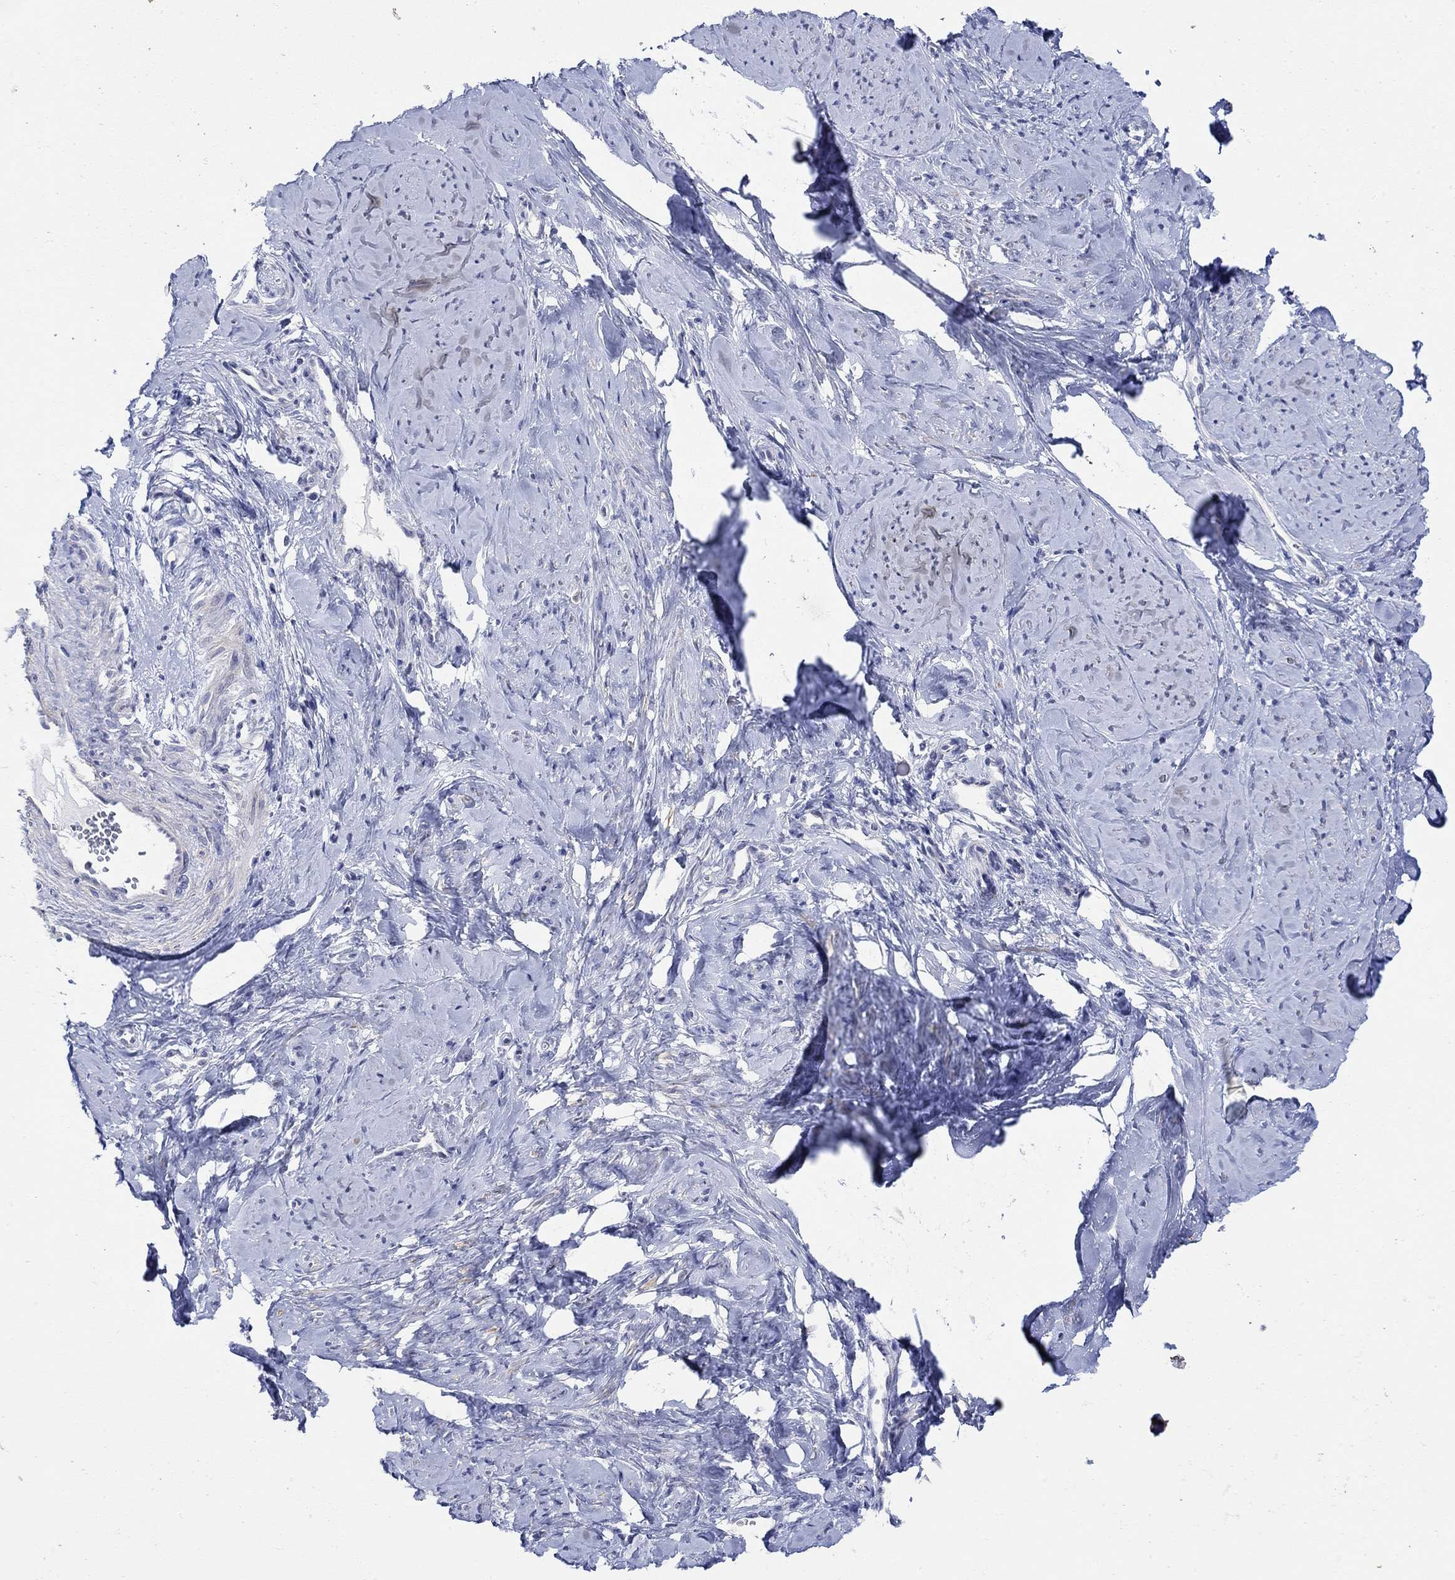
{"staining": {"intensity": "negative", "quantity": "none", "location": "none"}, "tissue": "smooth muscle", "cell_type": "Smooth muscle cells", "image_type": "normal", "snomed": [{"axis": "morphology", "description": "Normal tissue, NOS"}, {"axis": "topography", "description": "Smooth muscle"}], "caption": "Human smooth muscle stained for a protein using immunohistochemistry (IHC) displays no expression in smooth muscle cells.", "gene": "KRT222", "patient": {"sex": "female", "age": 48}}